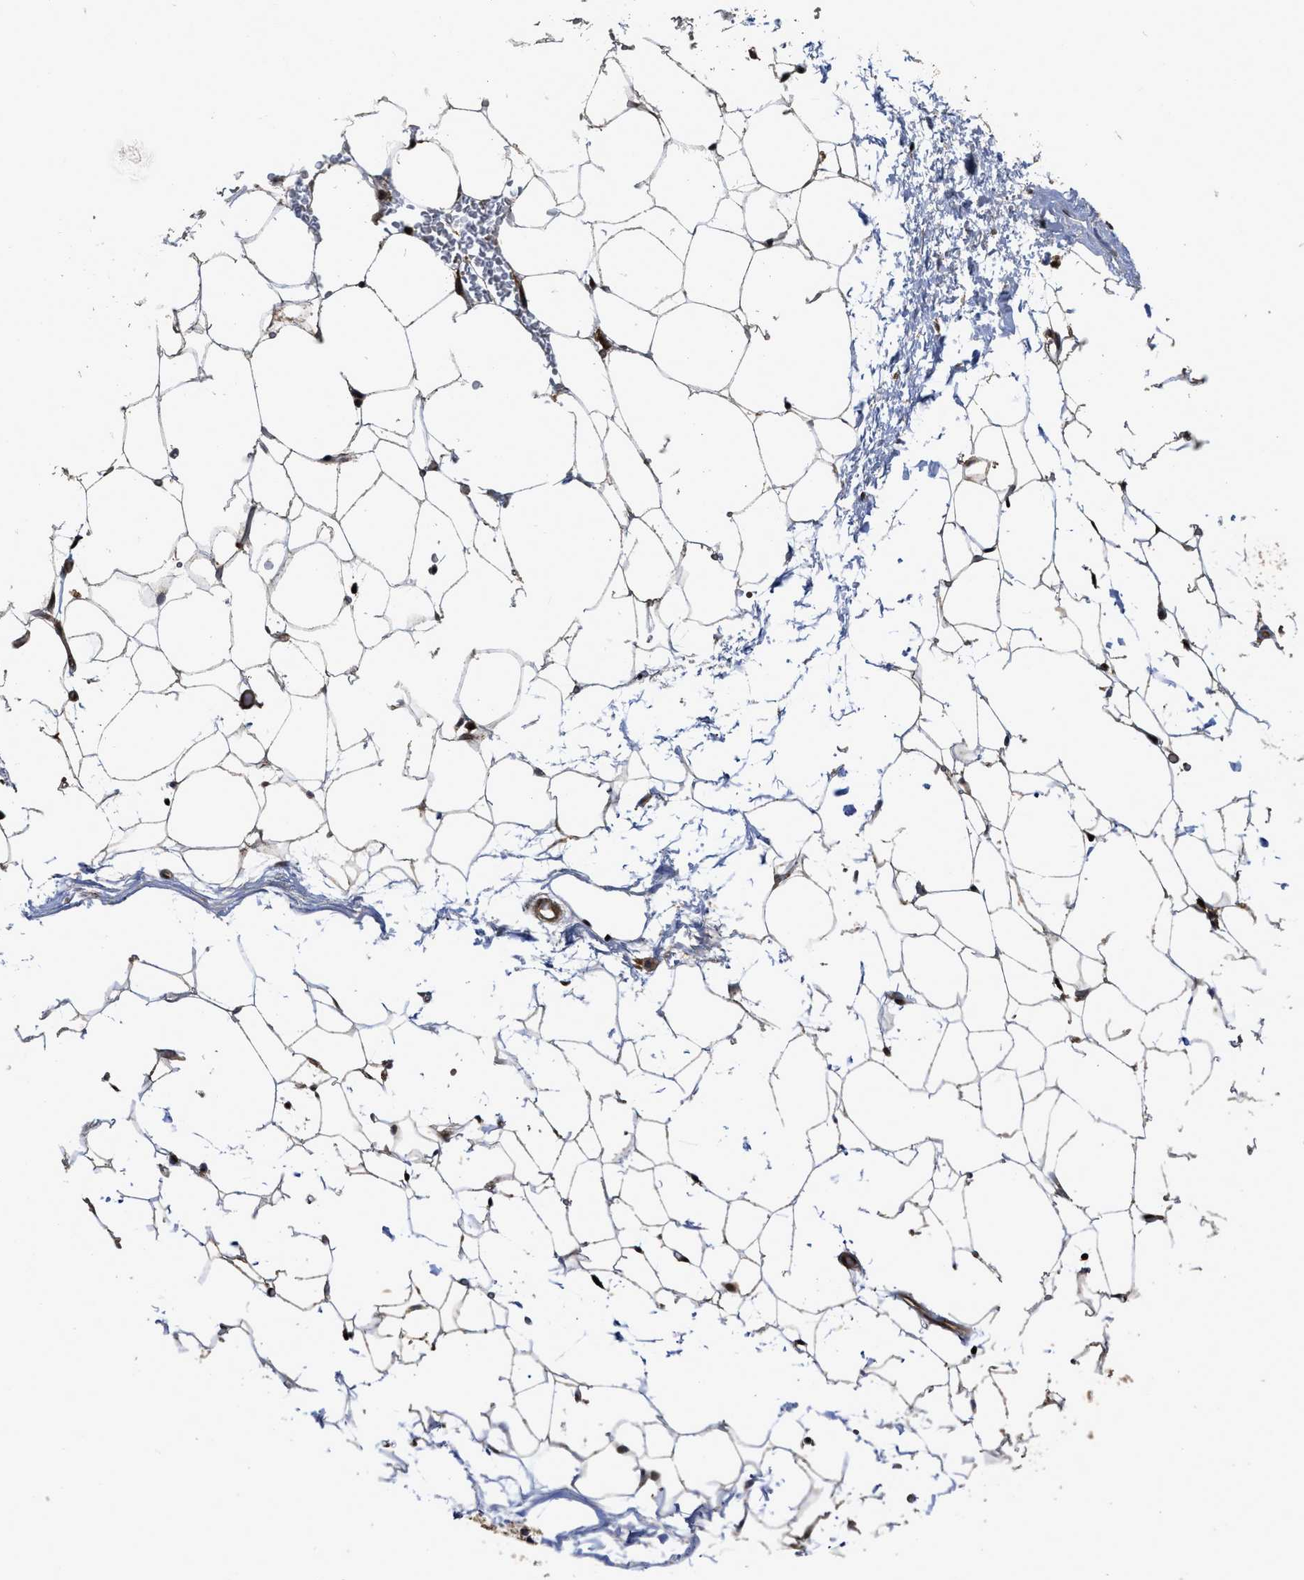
{"staining": {"intensity": "moderate", "quantity": "25%-75%", "location": "cytoplasmic/membranous"}, "tissue": "adipose tissue", "cell_type": "Adipocytes", "image_type": "normal", "snomed": [{"axis": "morphology", "description": "Normal tissue, NOS"}, {"axis": "topography", "description": "Breast"}, {"axis": "topography", "description": "Soft tissue"}], "caption": "This photomicrograph exhibits immunohistochemistry (IHC) staining of normal adipose tissue, with medium moderate cytoplasmic/membranous expression in about 25%-75% of adipocytes.", "gene": "CBR3", "patient": {"sex": "female", "age": 75}}